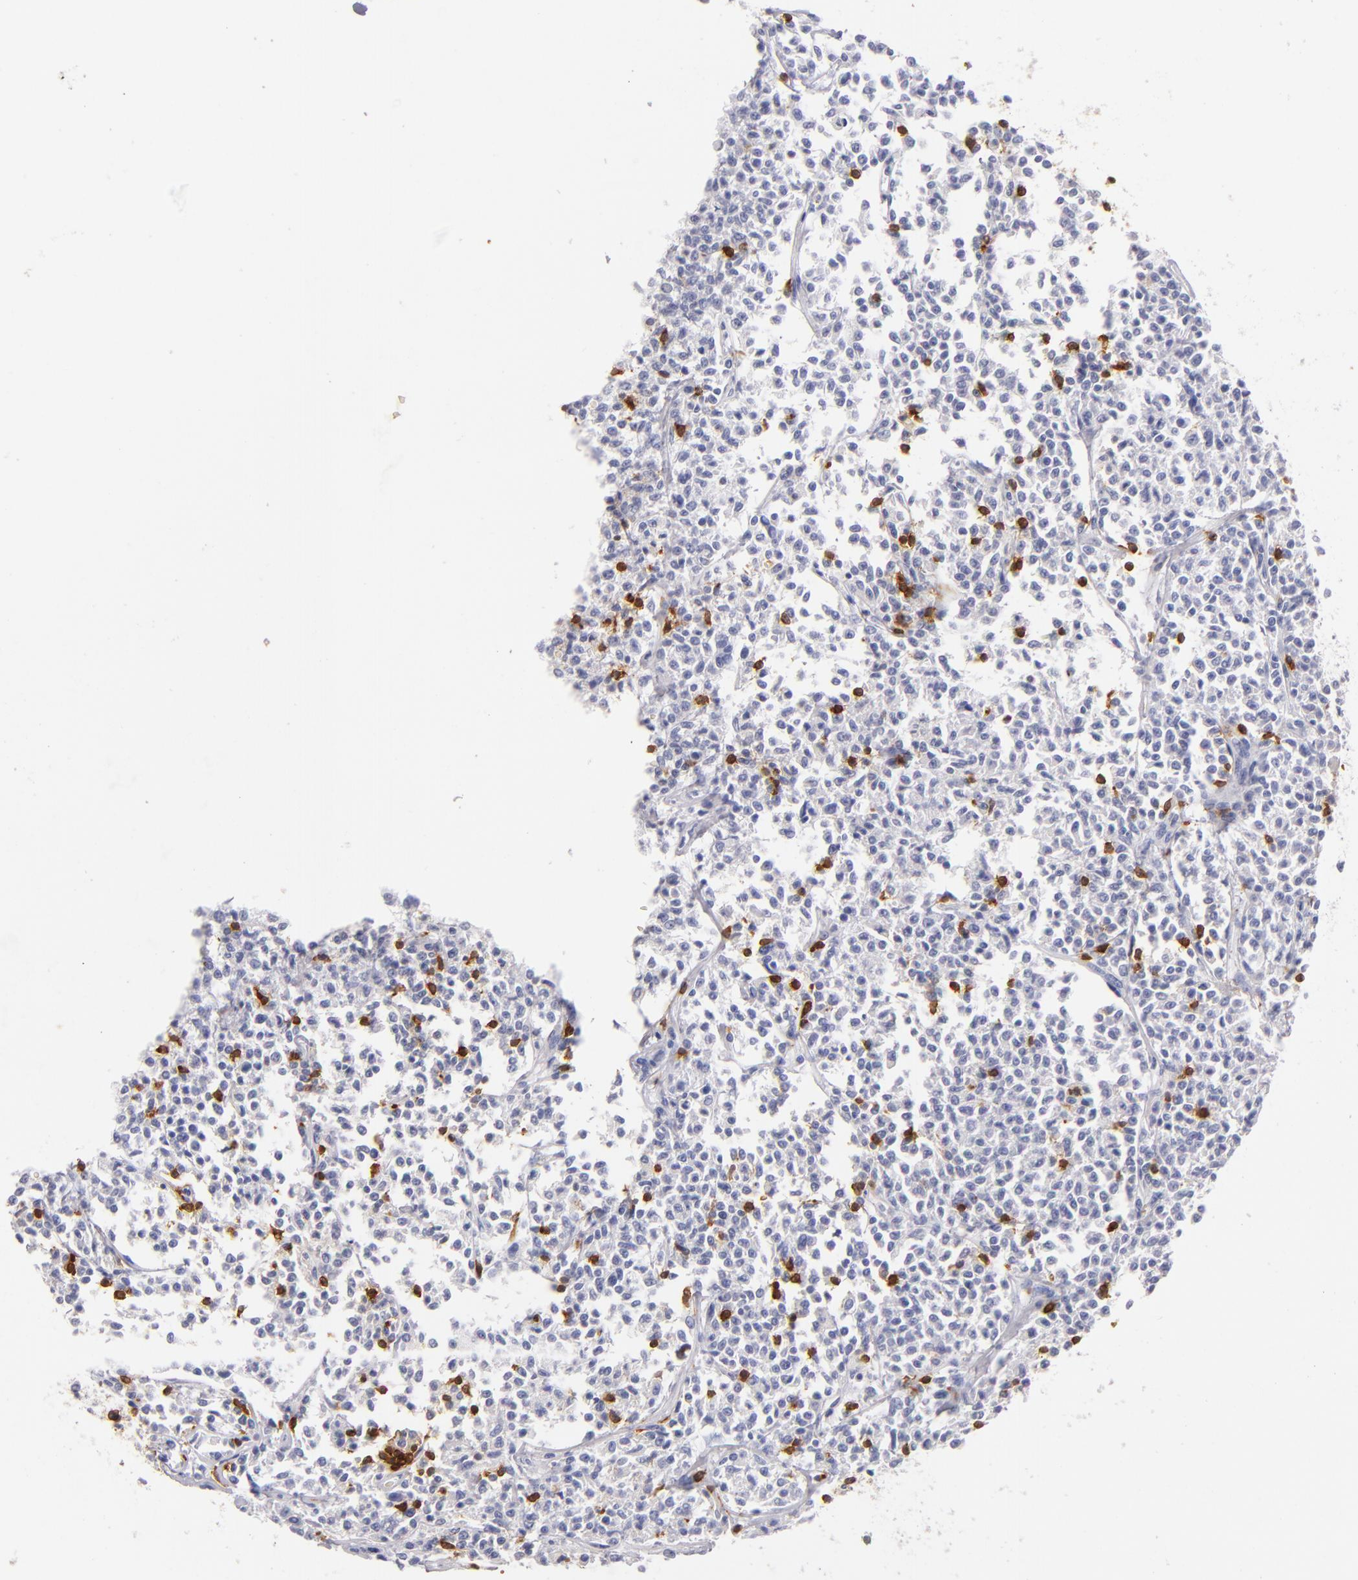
{"staining": {"intensity": "strong", "quantity": "<25%", "location": "nuclear"}, "tissue": "lymphoma", "cell_type": "Tumor cells", "image_type": "cancer", "snomed": [{"axis": "morphology", "description": "Malignant lymphoma, non-Hodgkin's type, Low grade"}, {"axis": "topography", "description": "Small intestine"}], "caption": "IHC histopathology image of human lymphoma stained for a protein (brown), which reveals medium levels of strong nuclear expression in approximately <25% of tumor cells.", "gene": "LAT", "patient": {"sex": "female", "age": 59}}